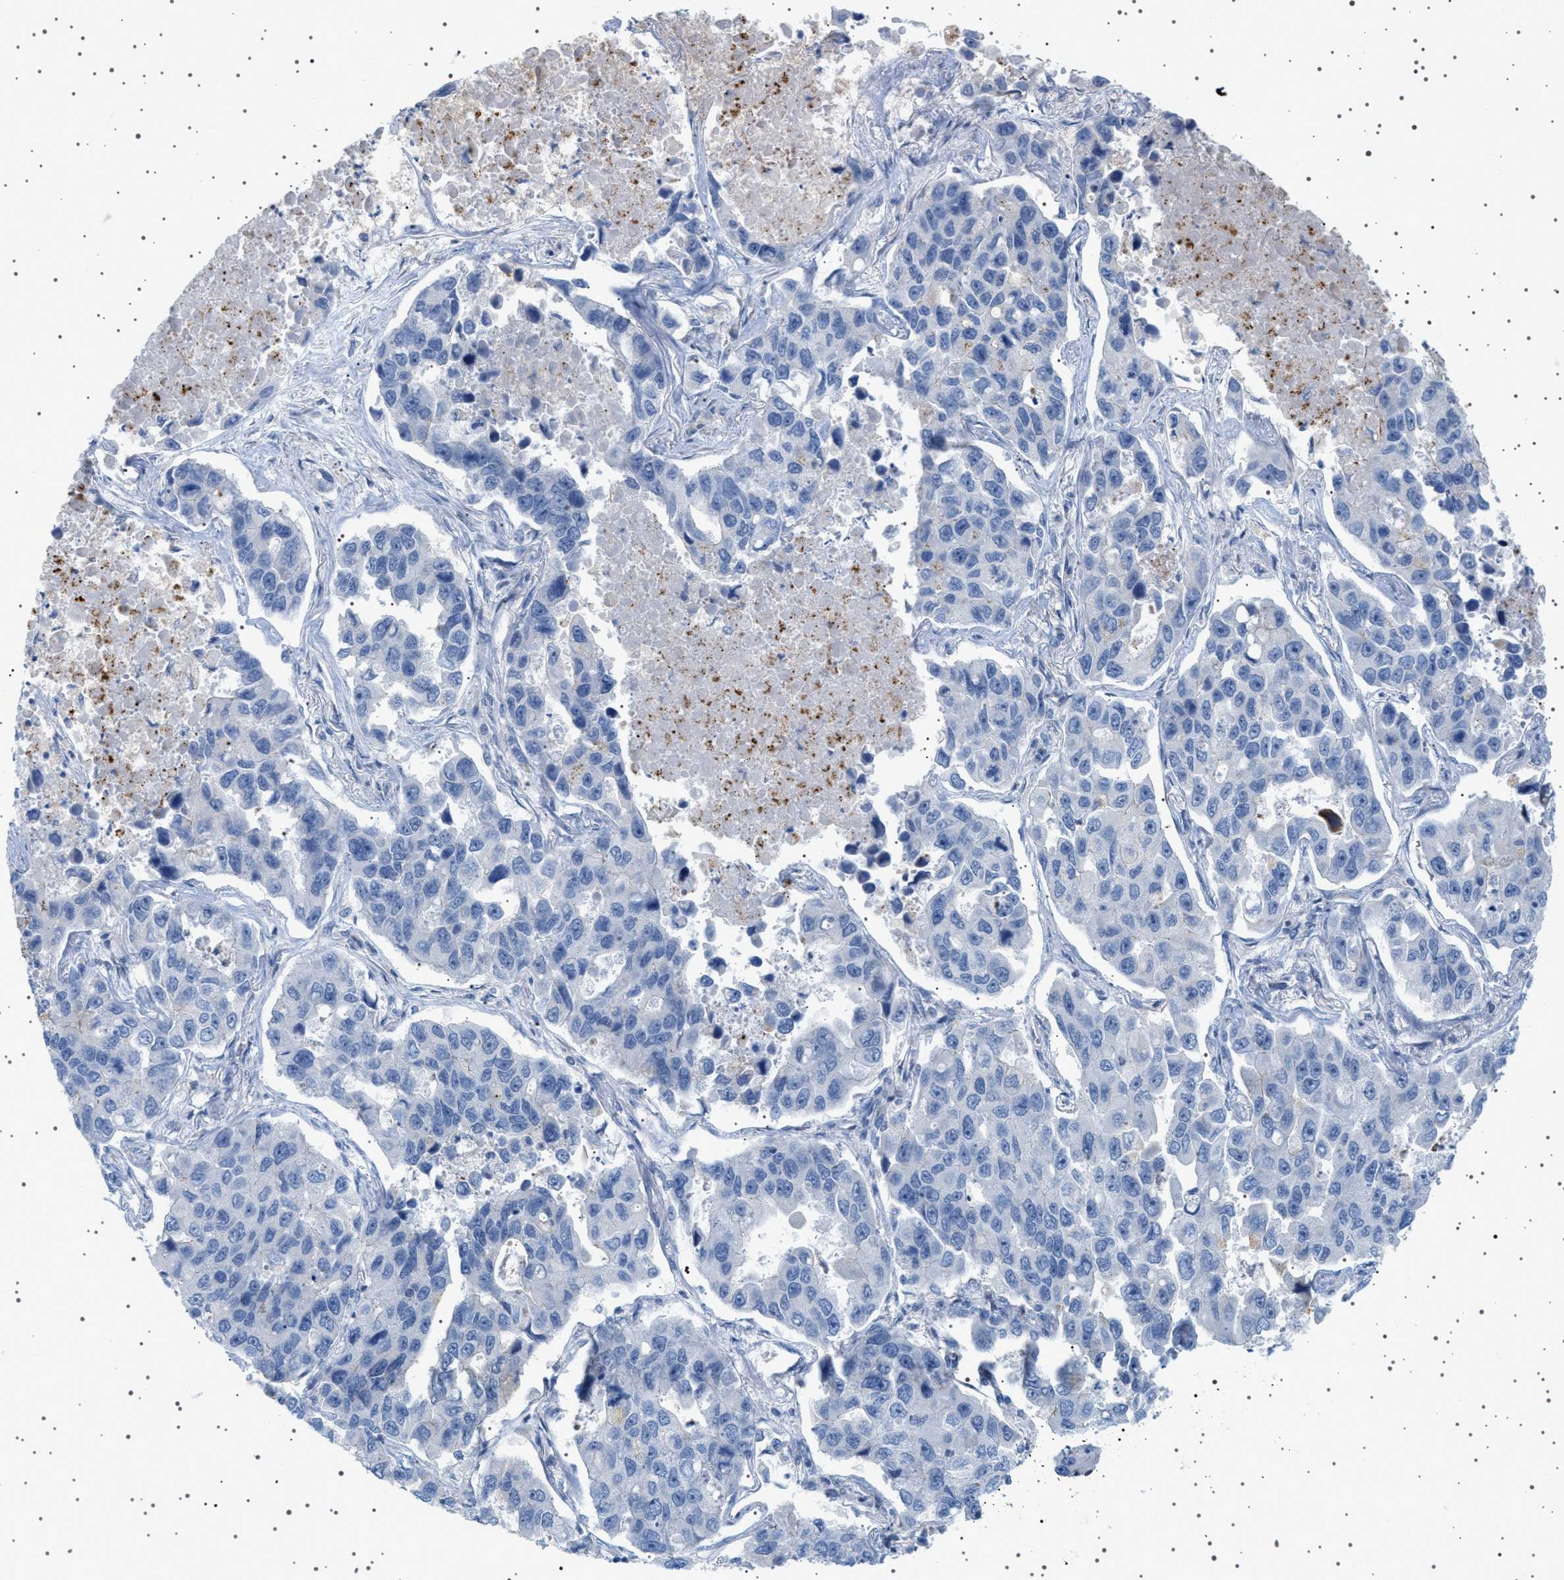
{"staining": {"intensity": "negative", "quantity": "none", "location": "none"}, "tissue": "lung cancer", "cell_type": "Tumor cells", "image_type": "cancer", "snomed": [{"axis": "morphology", "description": "Adenocarcinoma, NOS"}, {"axis": "topography", "description": "Lung"}], "caption": "Immunohistochemistry photomicrograph of neoplastic tissue: human lung cancer (adenocarcinoma) stained with DAB shows no significant protein staining in tumor cells.", "gene": "ADCY10", "patient": {"sex": "male", "age": 64}}